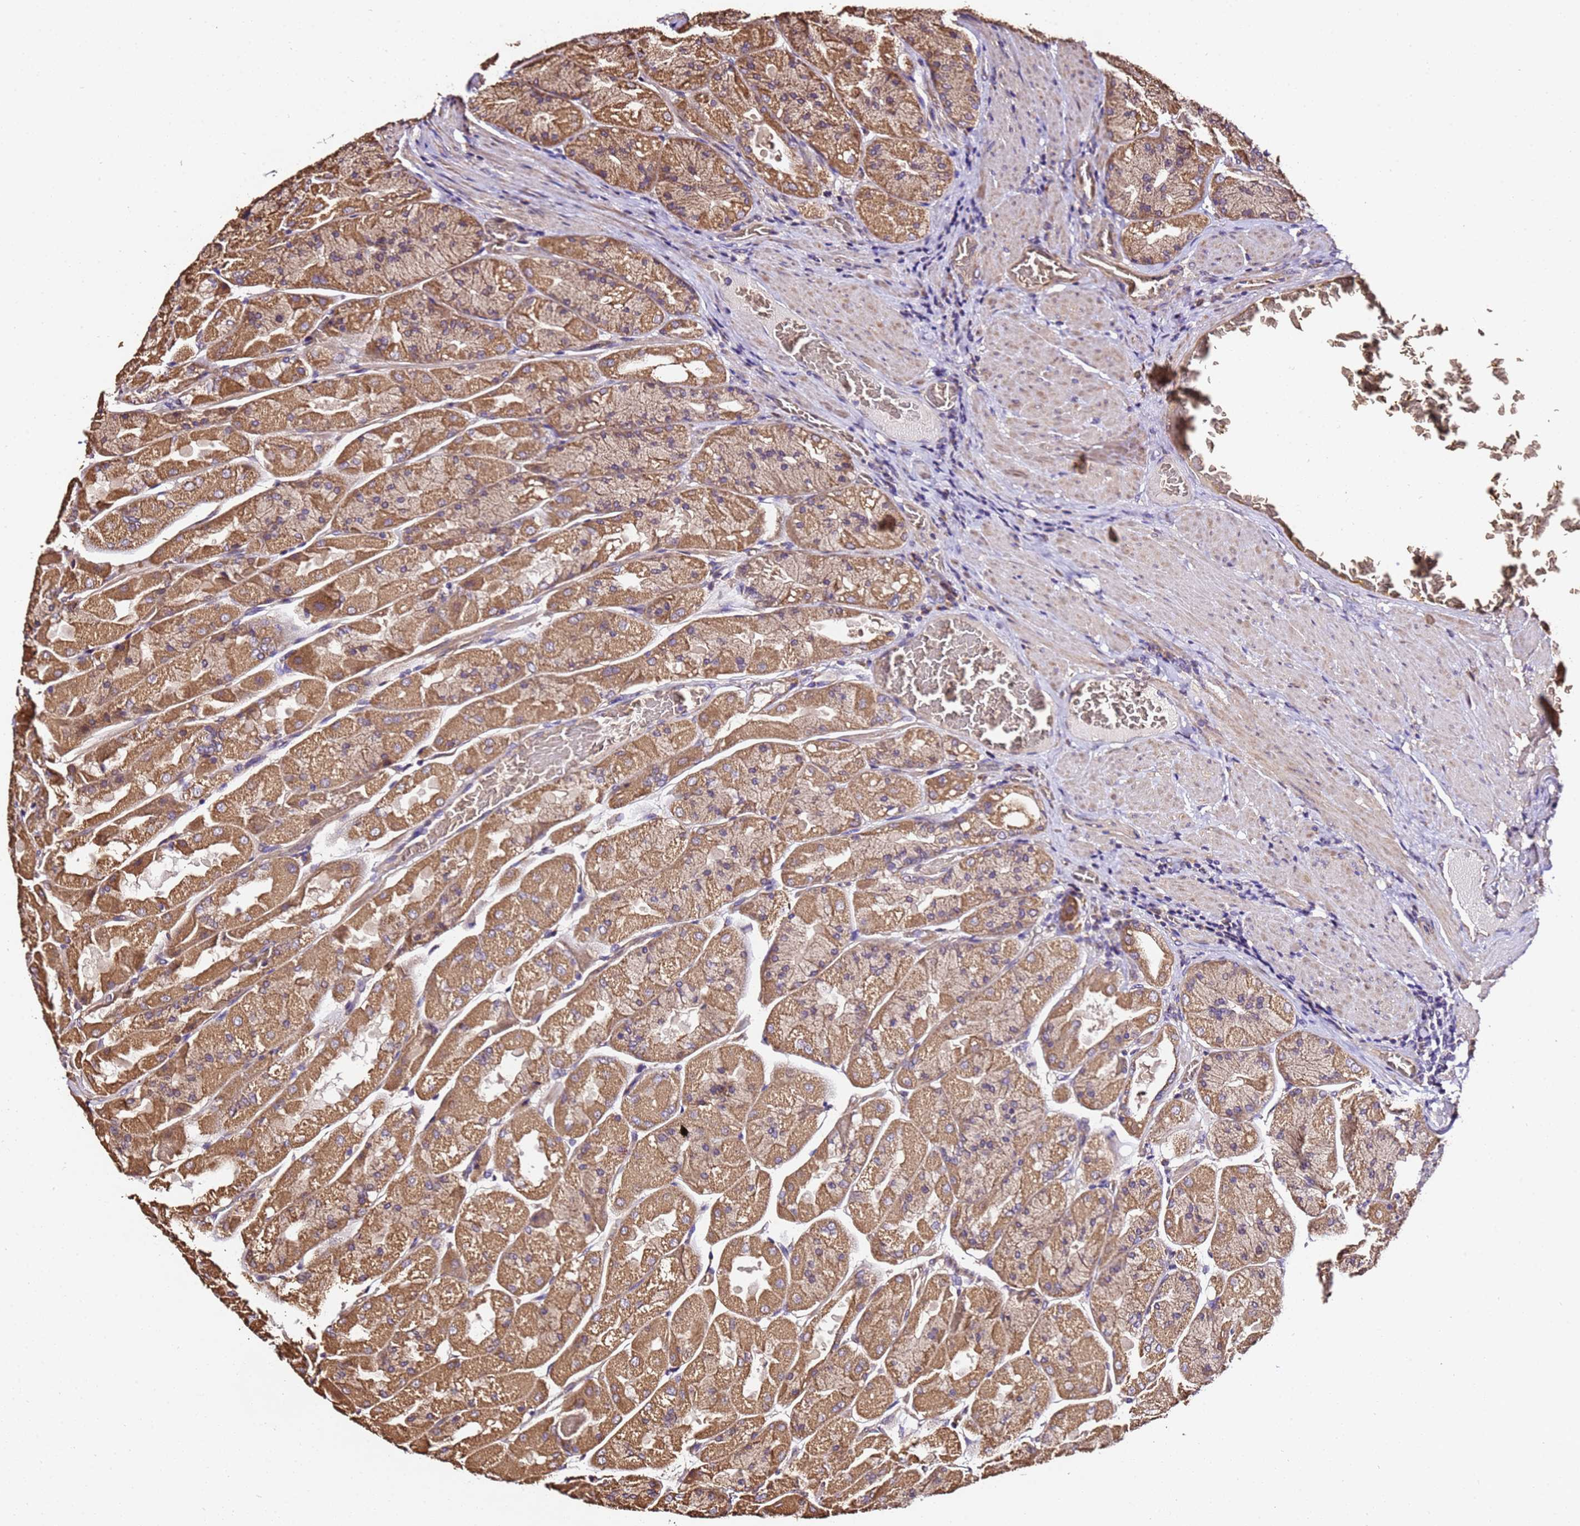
{"staining": {"intensity": "moderate", "quantity": ">75%", "location": "cytoplasmic/membranous"}, "tissue": "stomach", "cell_type": "Glandular cells", "image_type": "normal", "snomed": [{"axis": "morphology", "description": "Normal tissue, NOS"}, {"axis": "topography", "description": "Stomach"}], "caption": "High-power microscopy captured an IHC histopathology image of normal stomach, revealing moderate cytoplasmic/membranous expression in about >75% of glandular cells. Immunohistochemistry stains the protein in brown and the nuclei are stained blue.", "gene": "LRRIQ1", "patient": {"sex": "female", "age": 61}}